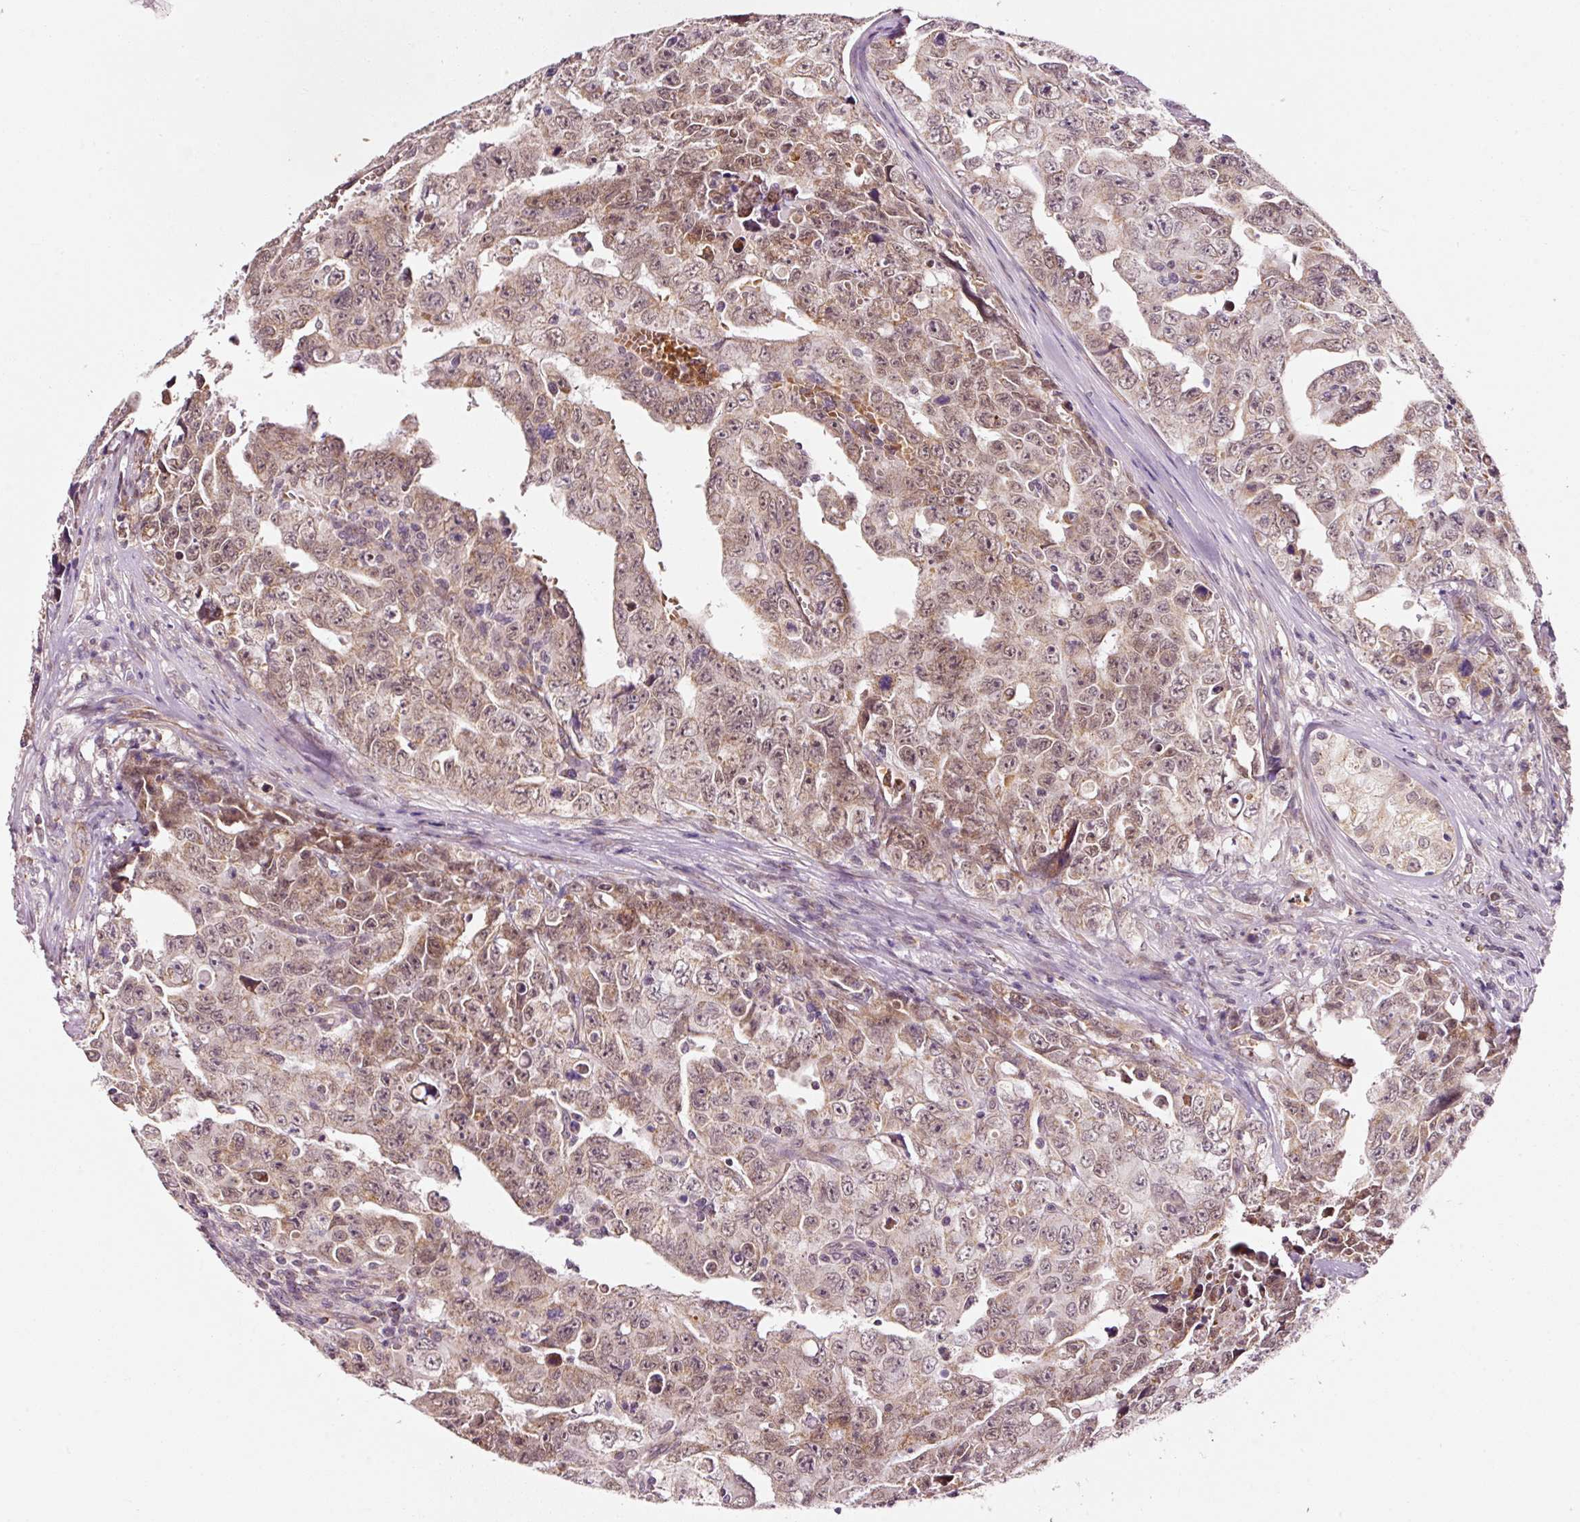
{"staining": {"intensity": "moderate", "quantity": ">75%", "location": "cytoplasmic/membranous,nuclear"}, "tissue": "testis cancer", "cell_type": "Tumor cells", "image_type": "cancer", "snomed": [{"axis": "morphology", "description": "Carcinoma, Embryonal, NOS"}, {"axis": "topography", "description": "Testis"}], "caption": "Brown immunohistochemical staining in testis embryonal carcinoma exhibits moderate cytoplasmic/membranous and nuclear expression in approximately >75% of tumor cells.", "gene": "ZNF460", "patient": {"sex": "male", "age": 24}}